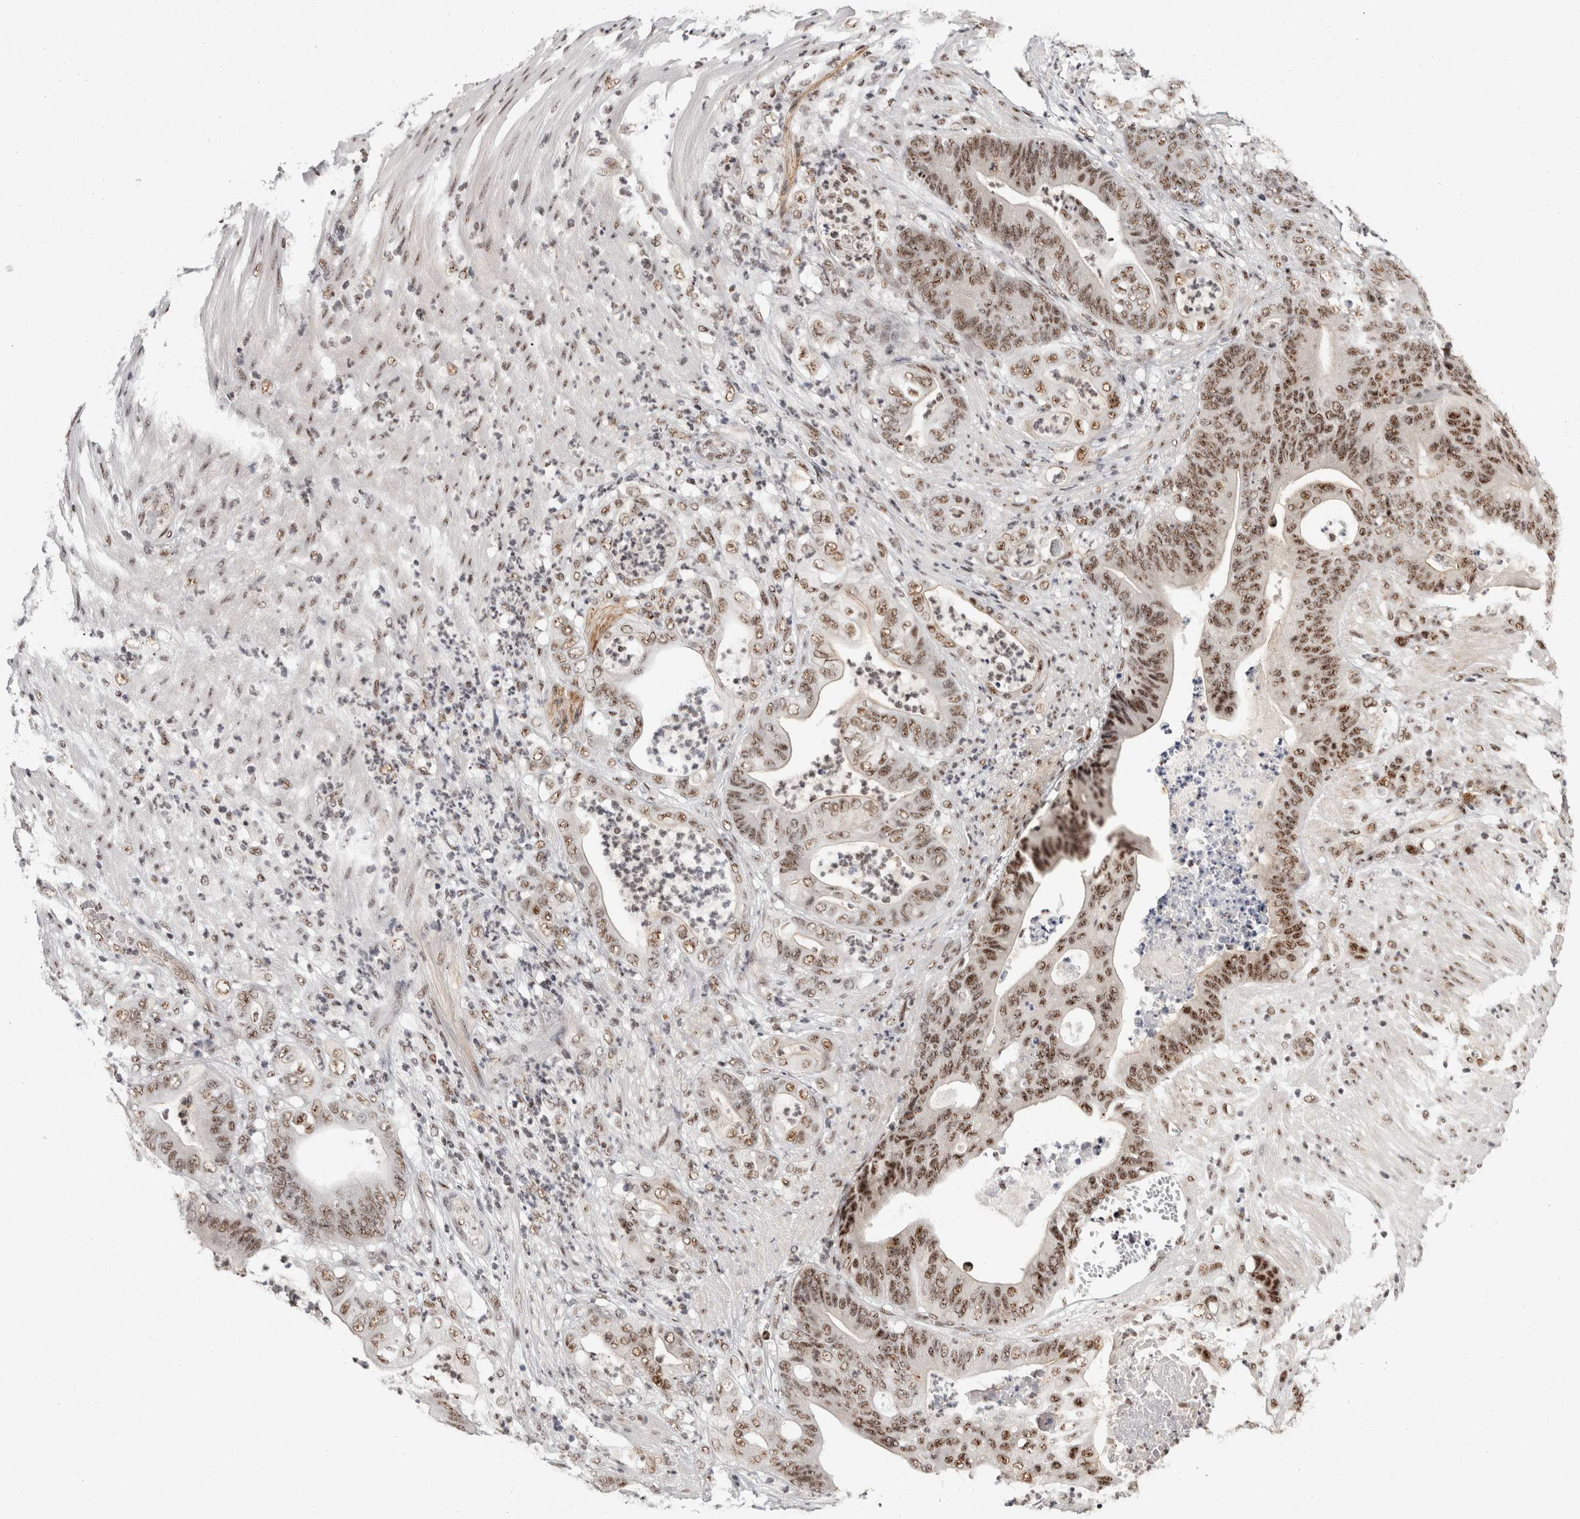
{"staining": {"intensity": "moderate", "quantity": ">75%", "location": "nuclear"}, "tissue": "stomach cancer", "cell_type": "Tumor cells", "image_type": "cancer", "snomed": [{"axis": "morphology", "description": "Adenocarcinoma, NOS"}, {"axis": "topography", "description": "Stomach"}], "caption": "Stomach cancer stained with immunohistochemistry reveals moderate nuclear expression in approximately >75% of tumor cells.", "gene": "MKNK1", "patient": {"sex": "female", "age": 73}}